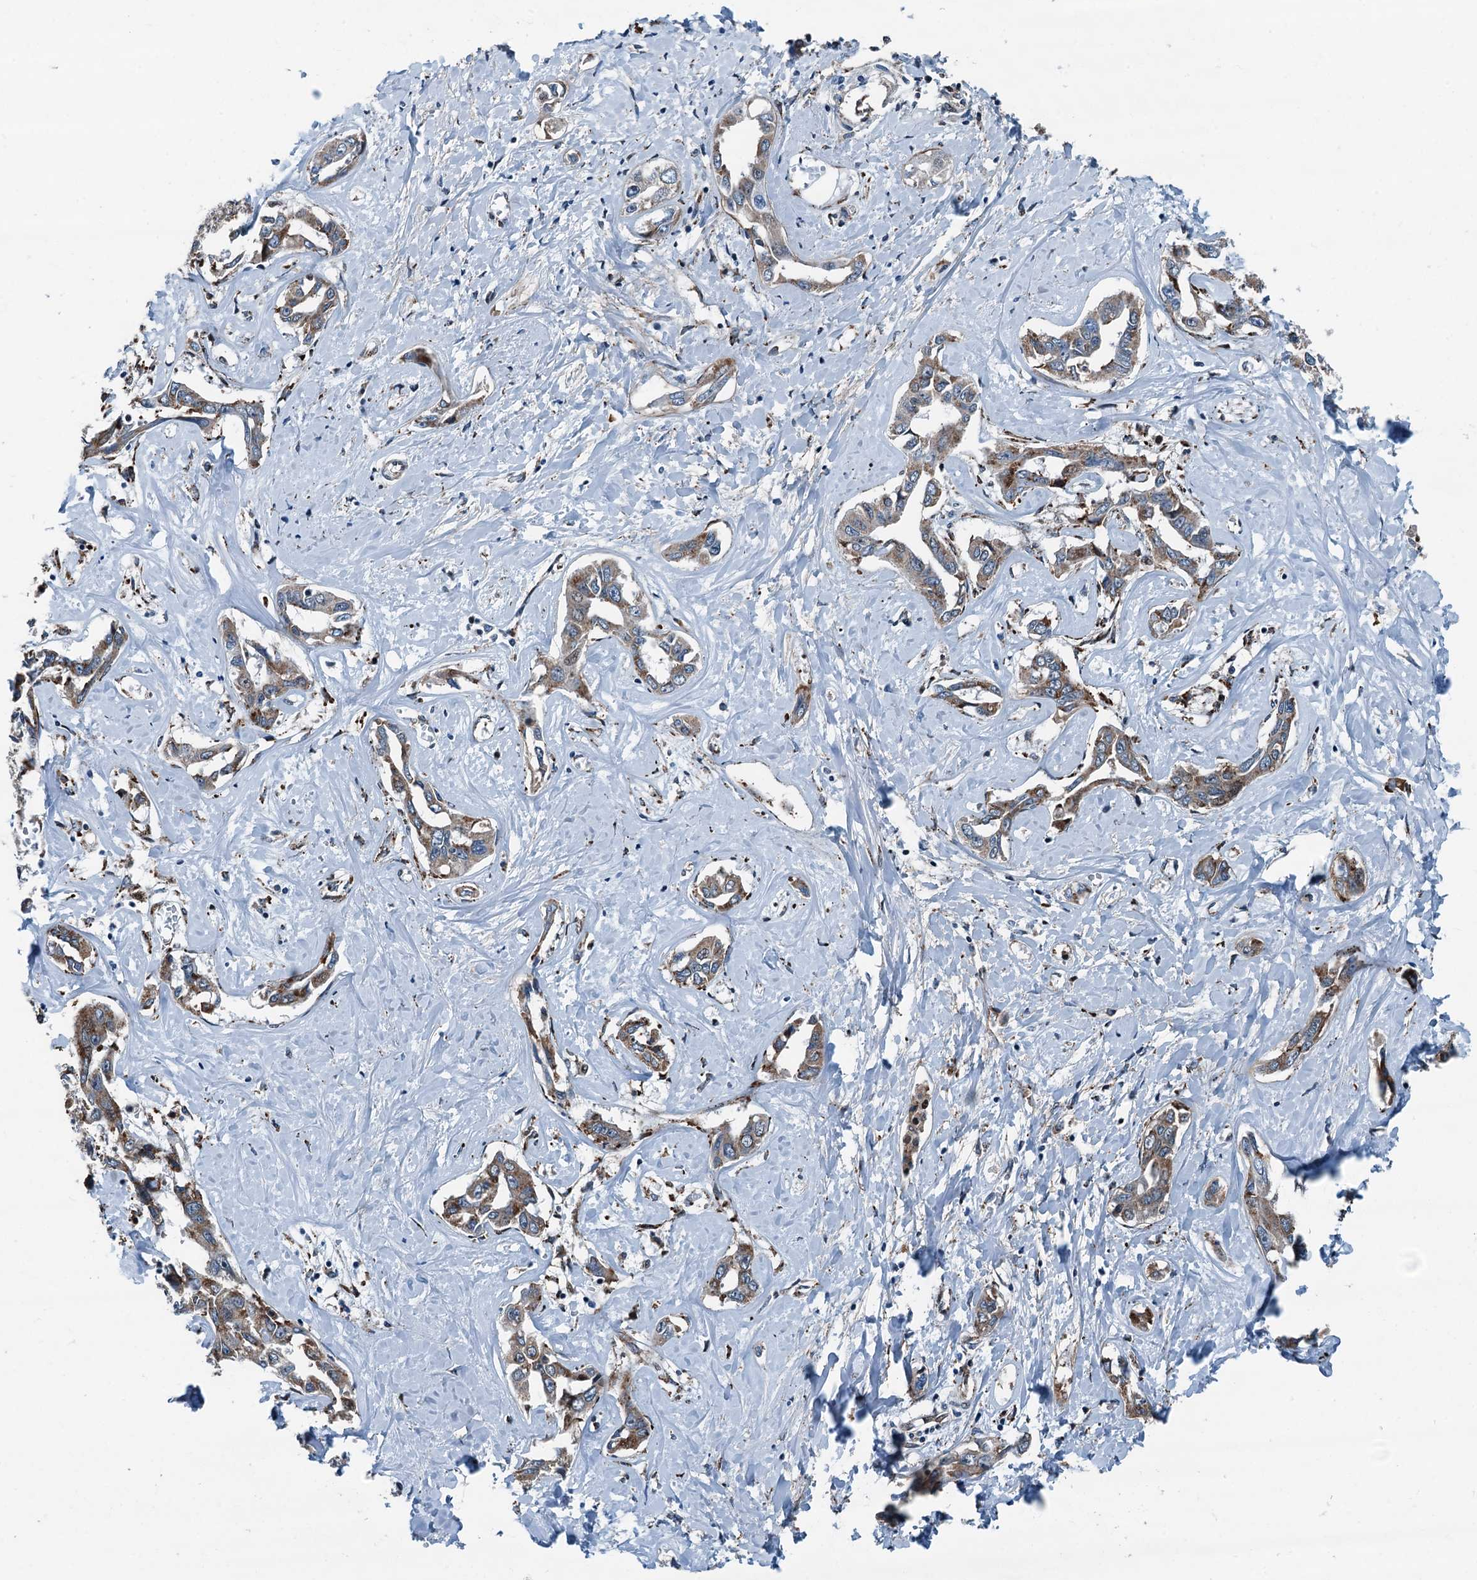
{"staining": {"intensity": "moderate", "quantity": "25%-75%", "location": "cytoplasmic/membranous"}, "tissue": "liver cancer", "cell_type": "Tumor cells", "image_type": "cancer", "snomed": [{"axis": "morphology", "description": "Cholangiocarcinoma"}, {"axis": "topography", "description": "Liver"}], "caption": "There is medium levels of moderate cytoplasmic/membranous positivity in tumor cells of liver cholangiocarcinoma, as demonstrated by immunohistochemical staining (brown color).", "gene": "TAMALIN", "patient": {"sex": "male", "age": 59}}